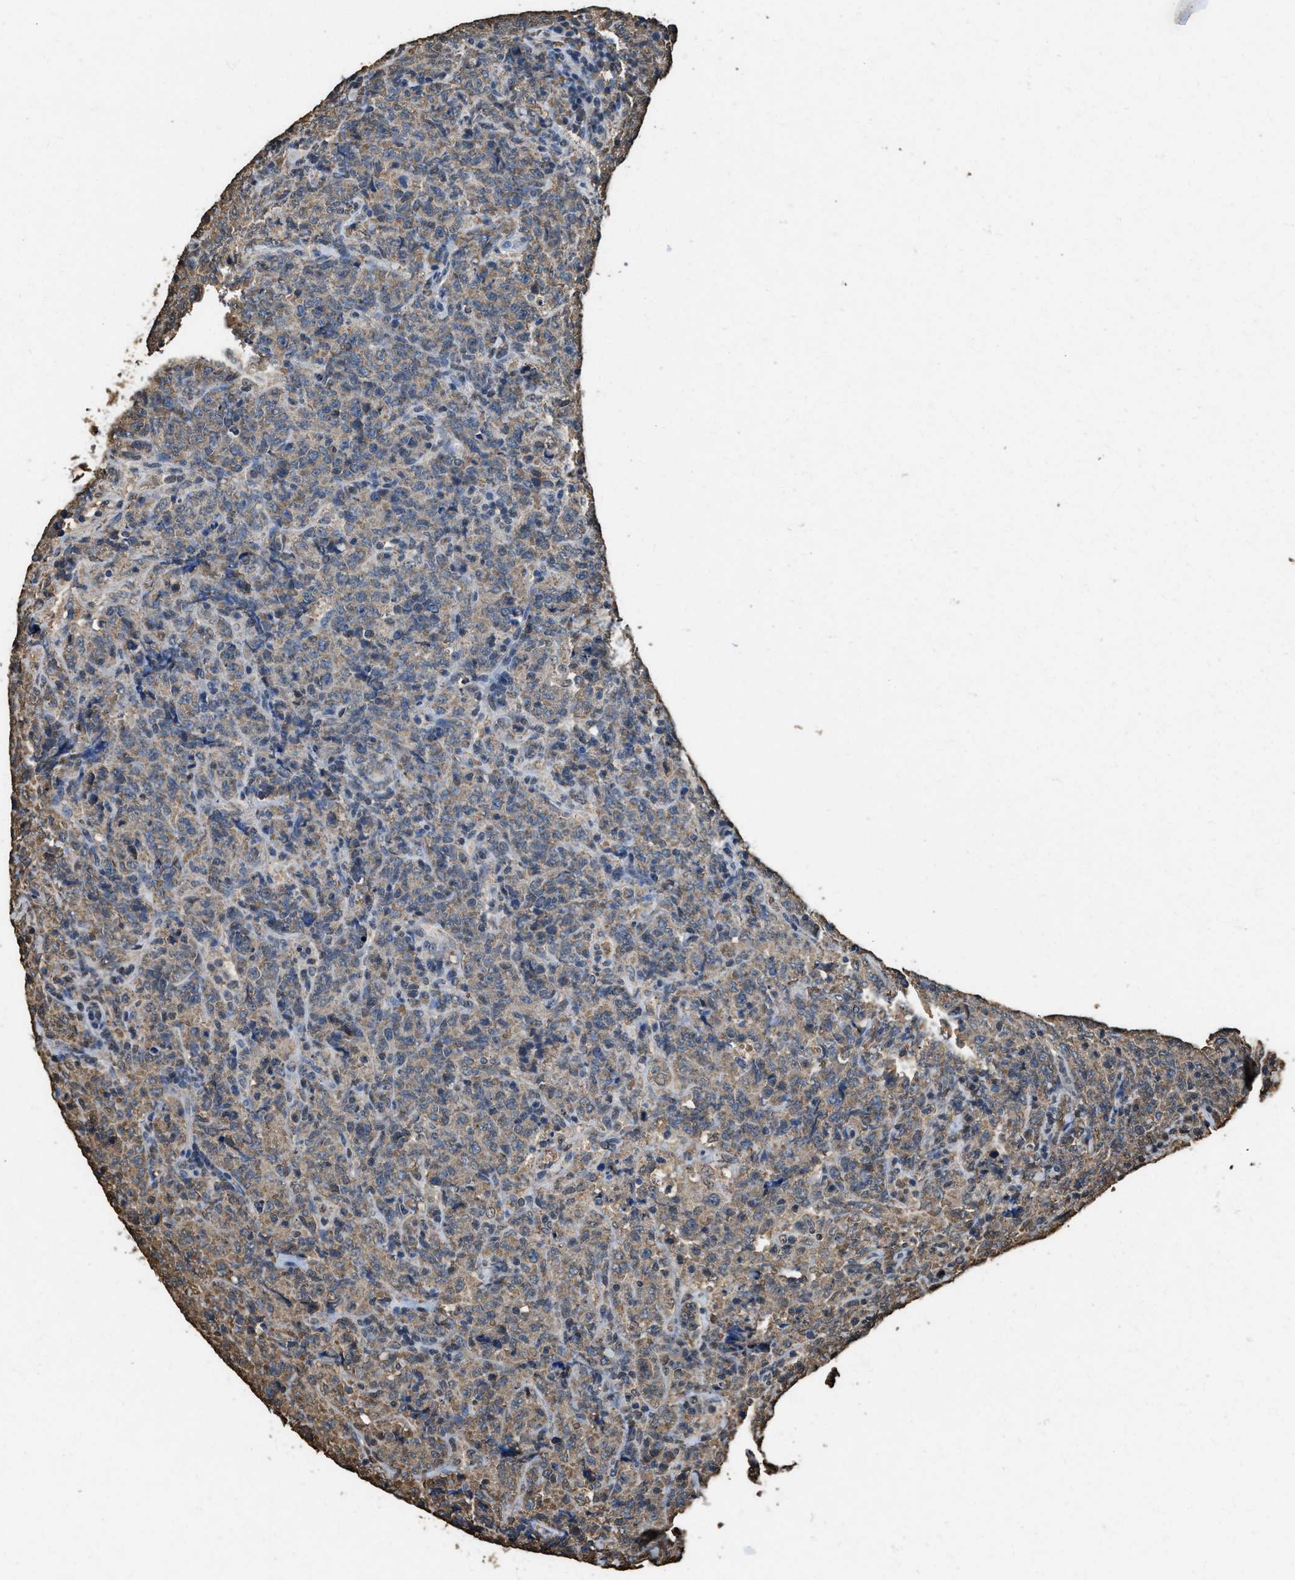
{"staining": {"intensity": "weak", "quantity": "25%-75%", "location": "cytoplasmic/membranous"}, "tissue": "lymphoma", "cell_type": "Tumor cells", "image_type": "cancer", "snomed": [{"axis": "morphology", "description": "Malignant lymphoma, non-Hodgkin's type, High grade"}, {"axis": "topography", "description": "Tonsil"}], "caption": "Immunohistochemical staining of malignant lymphoma, non-Hodgkin's type (high-grade) reveals low levels of weak cytoplasmic/membranous protein staining in about 25%-75% of tumor cells.", "gene": "GAPDH", "patient": {"sex": "female", "age": 36}}